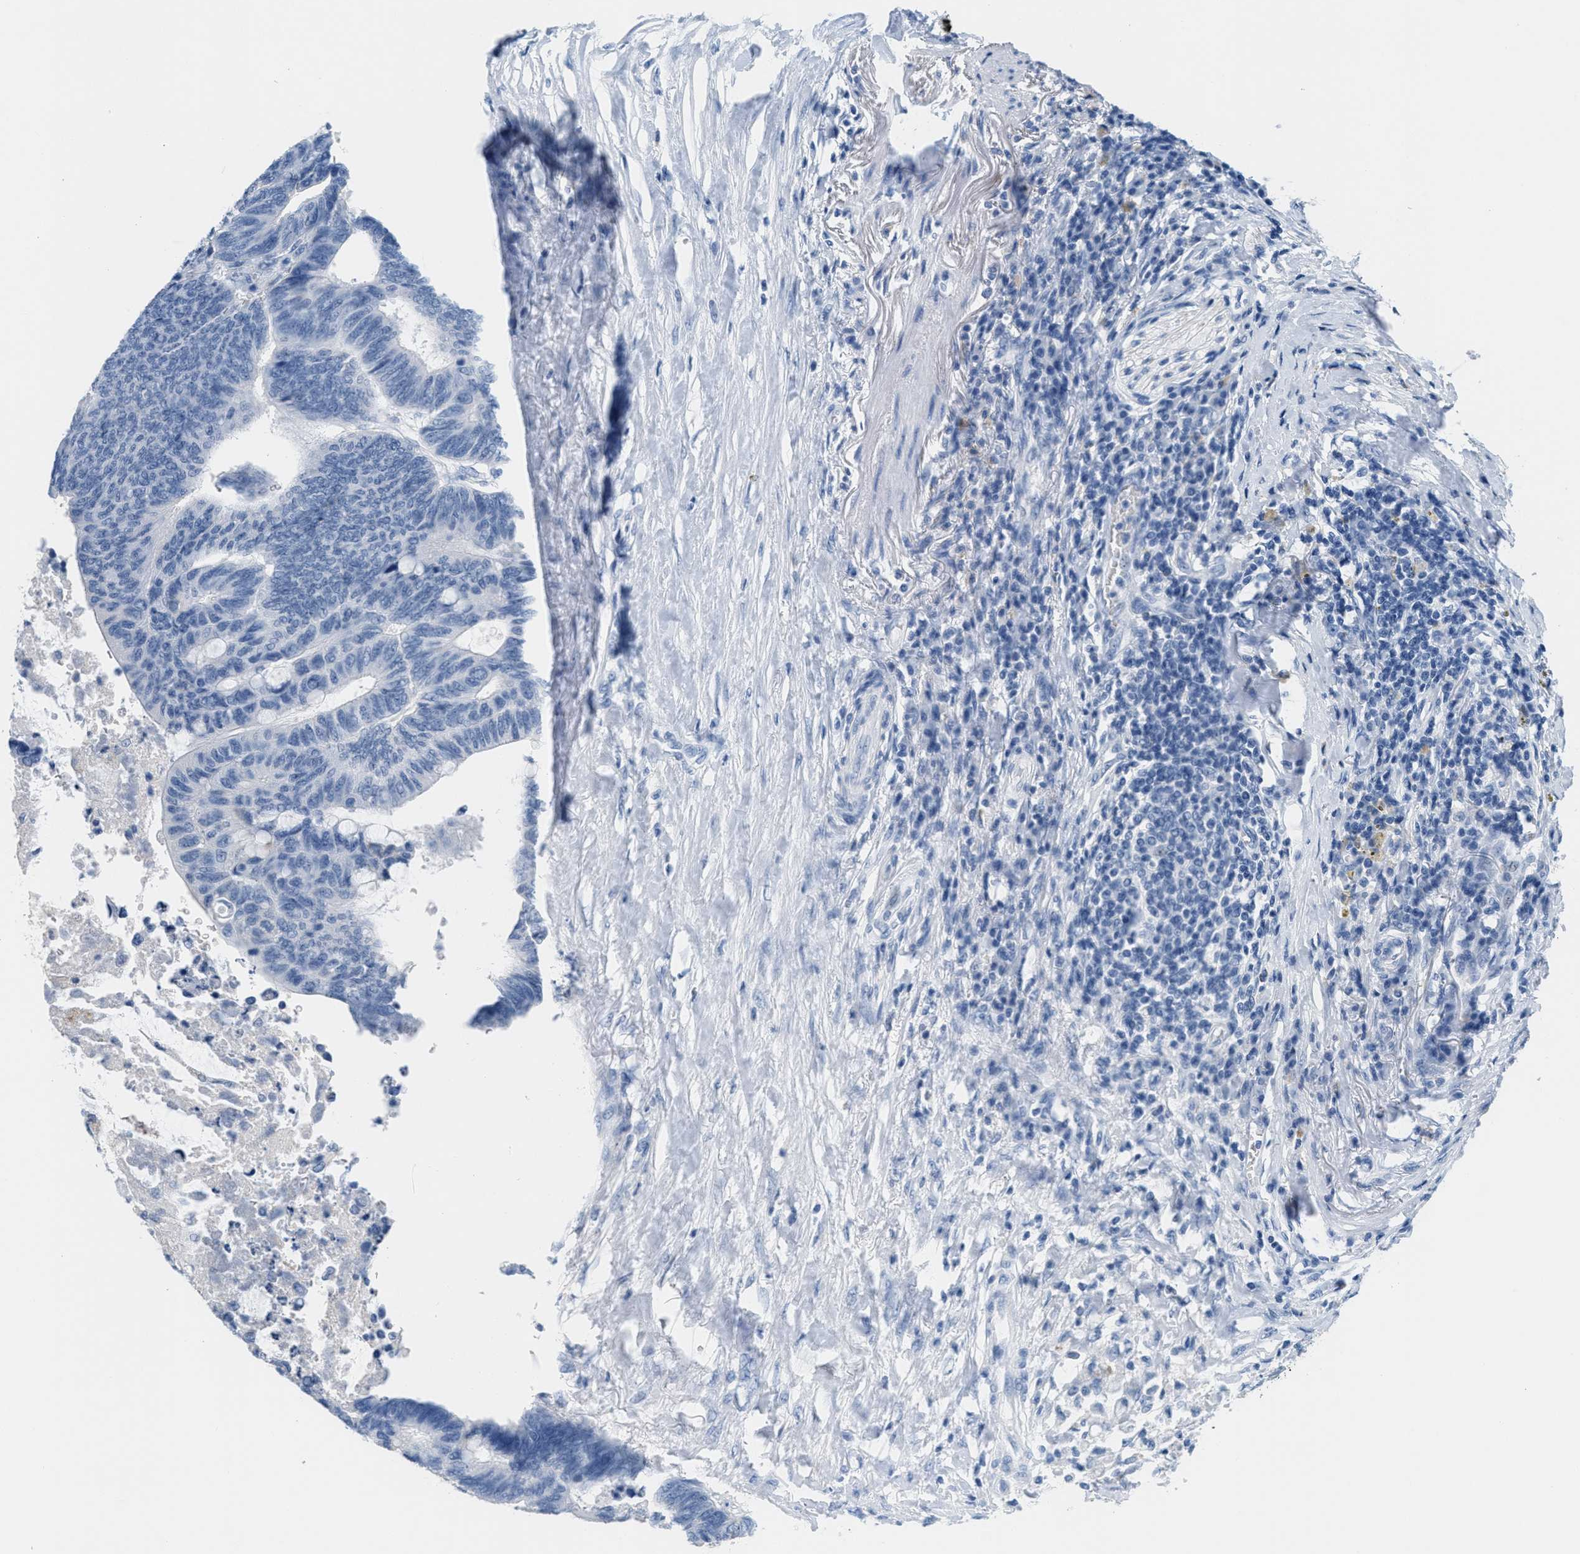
{"staining": {"intensity": "negative", "quantity": "none", "location": "none"}, "tissue": "colorectal cancer", "cell_type": "Tumor cells", "image_type": "cancer", "snomed": [{"axis": "morphology", "description": "Normal tissue, NOS"}, {"axis": "morphology", "description": "Adenocarcinoma, NOS"}, {"axis": "topography", "description": "Rectum"}, {"axis": "topography", "description": "Peripheral nerve tissue"}], "caption": "Colorectal cancer (adenocarcinoma) stained for a protein using immunohistochemistry (IHC) reveals no staining tumor cells.", "gene": "GPM6A", "patient": {"sex": "male", "age": 92}}